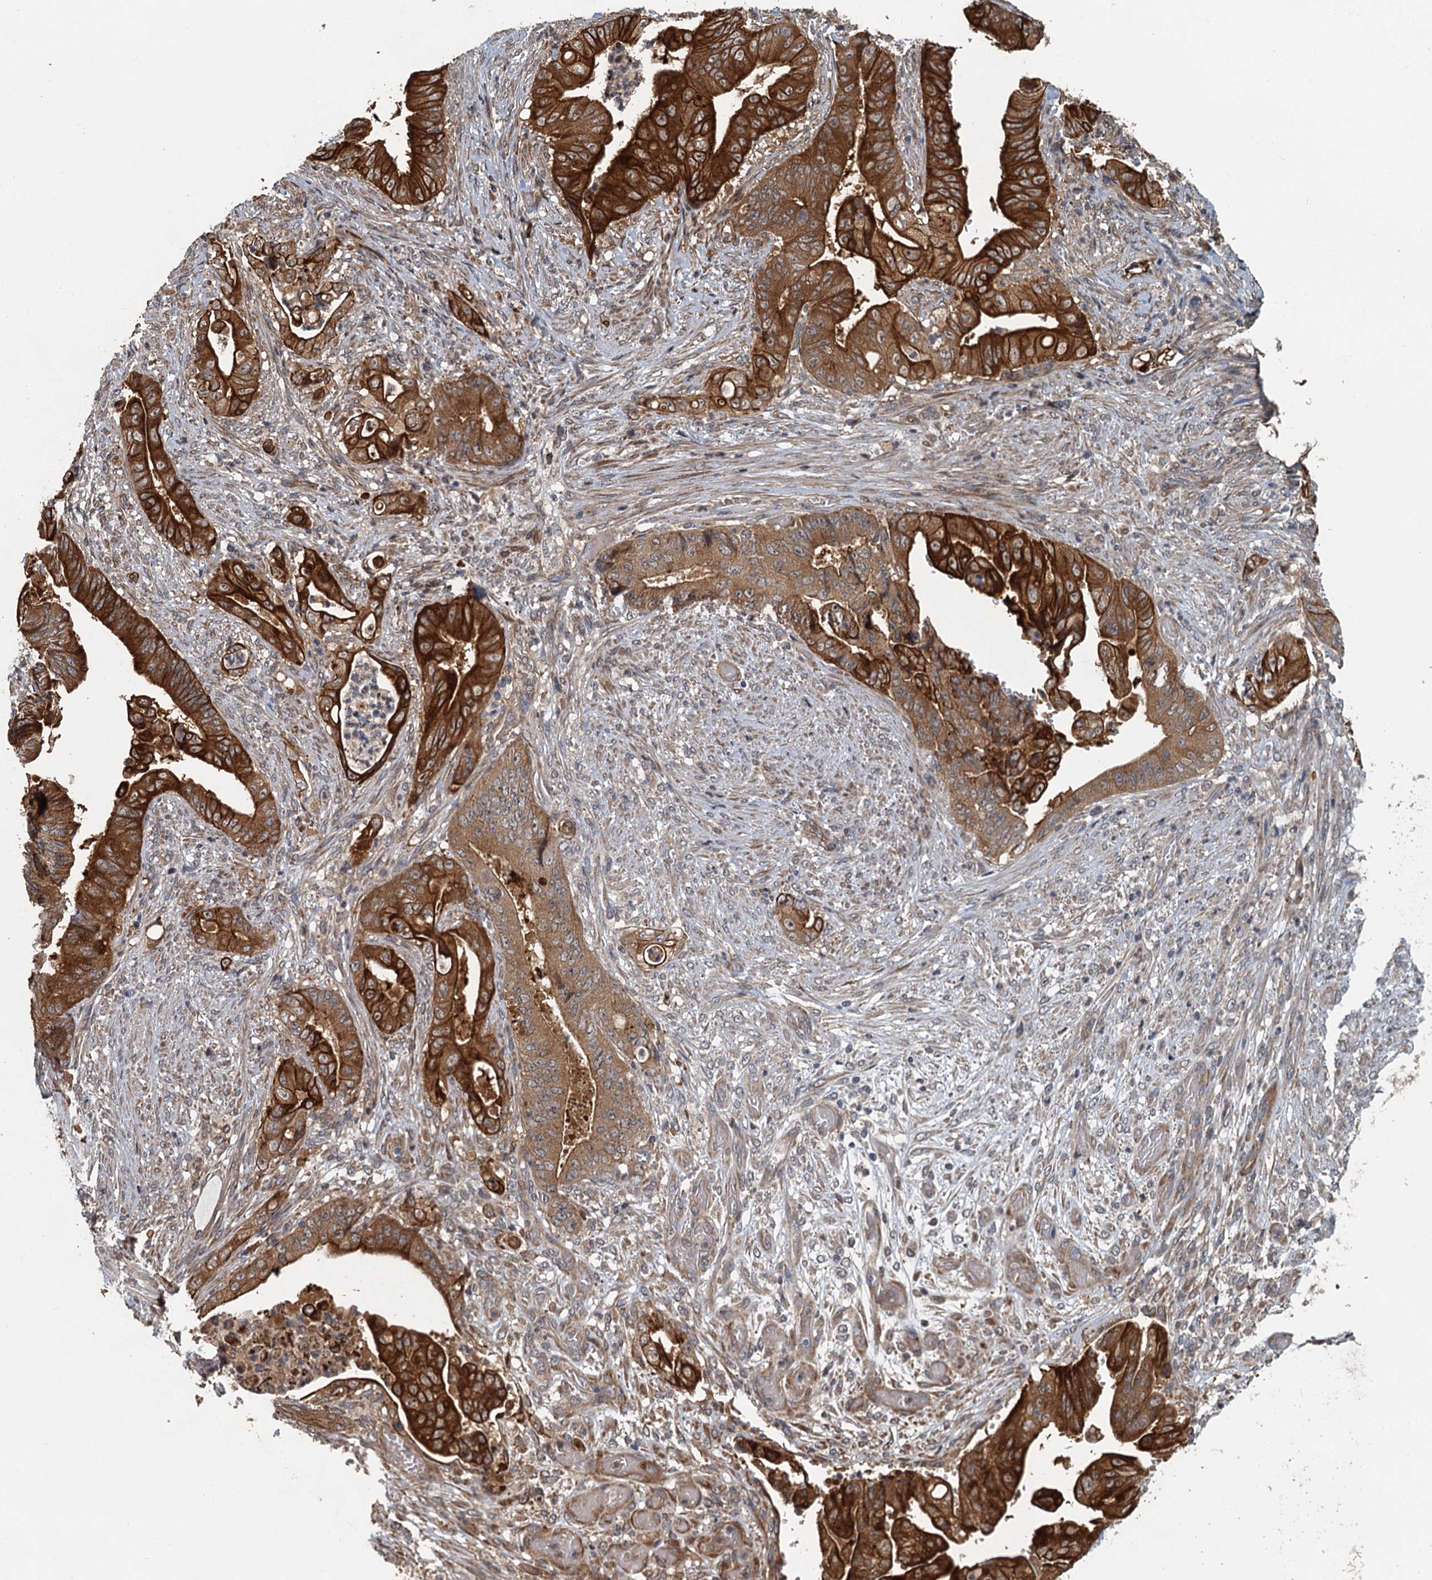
{"staining": {"intensity": "strong", "quantity": ">75%", "location": "cytoplasmic/membranous"}, "tissue": "stomach cancer", "cell_type": "Tumor cells", "image_type": "cancer", "snomed": [{"axis": "morphology", "description": "Adenocarcinoma, NOS"}, {"axis": "topography", "description": "Stomach"}], "caption": "The histopathology image displays a brown stain indicating the presence of a protein in the cytoplasmic/membranous of tumor cells in stomach cancer.", "gene": "LRRK2", "patient": {"sex": "female", "age": 73}}